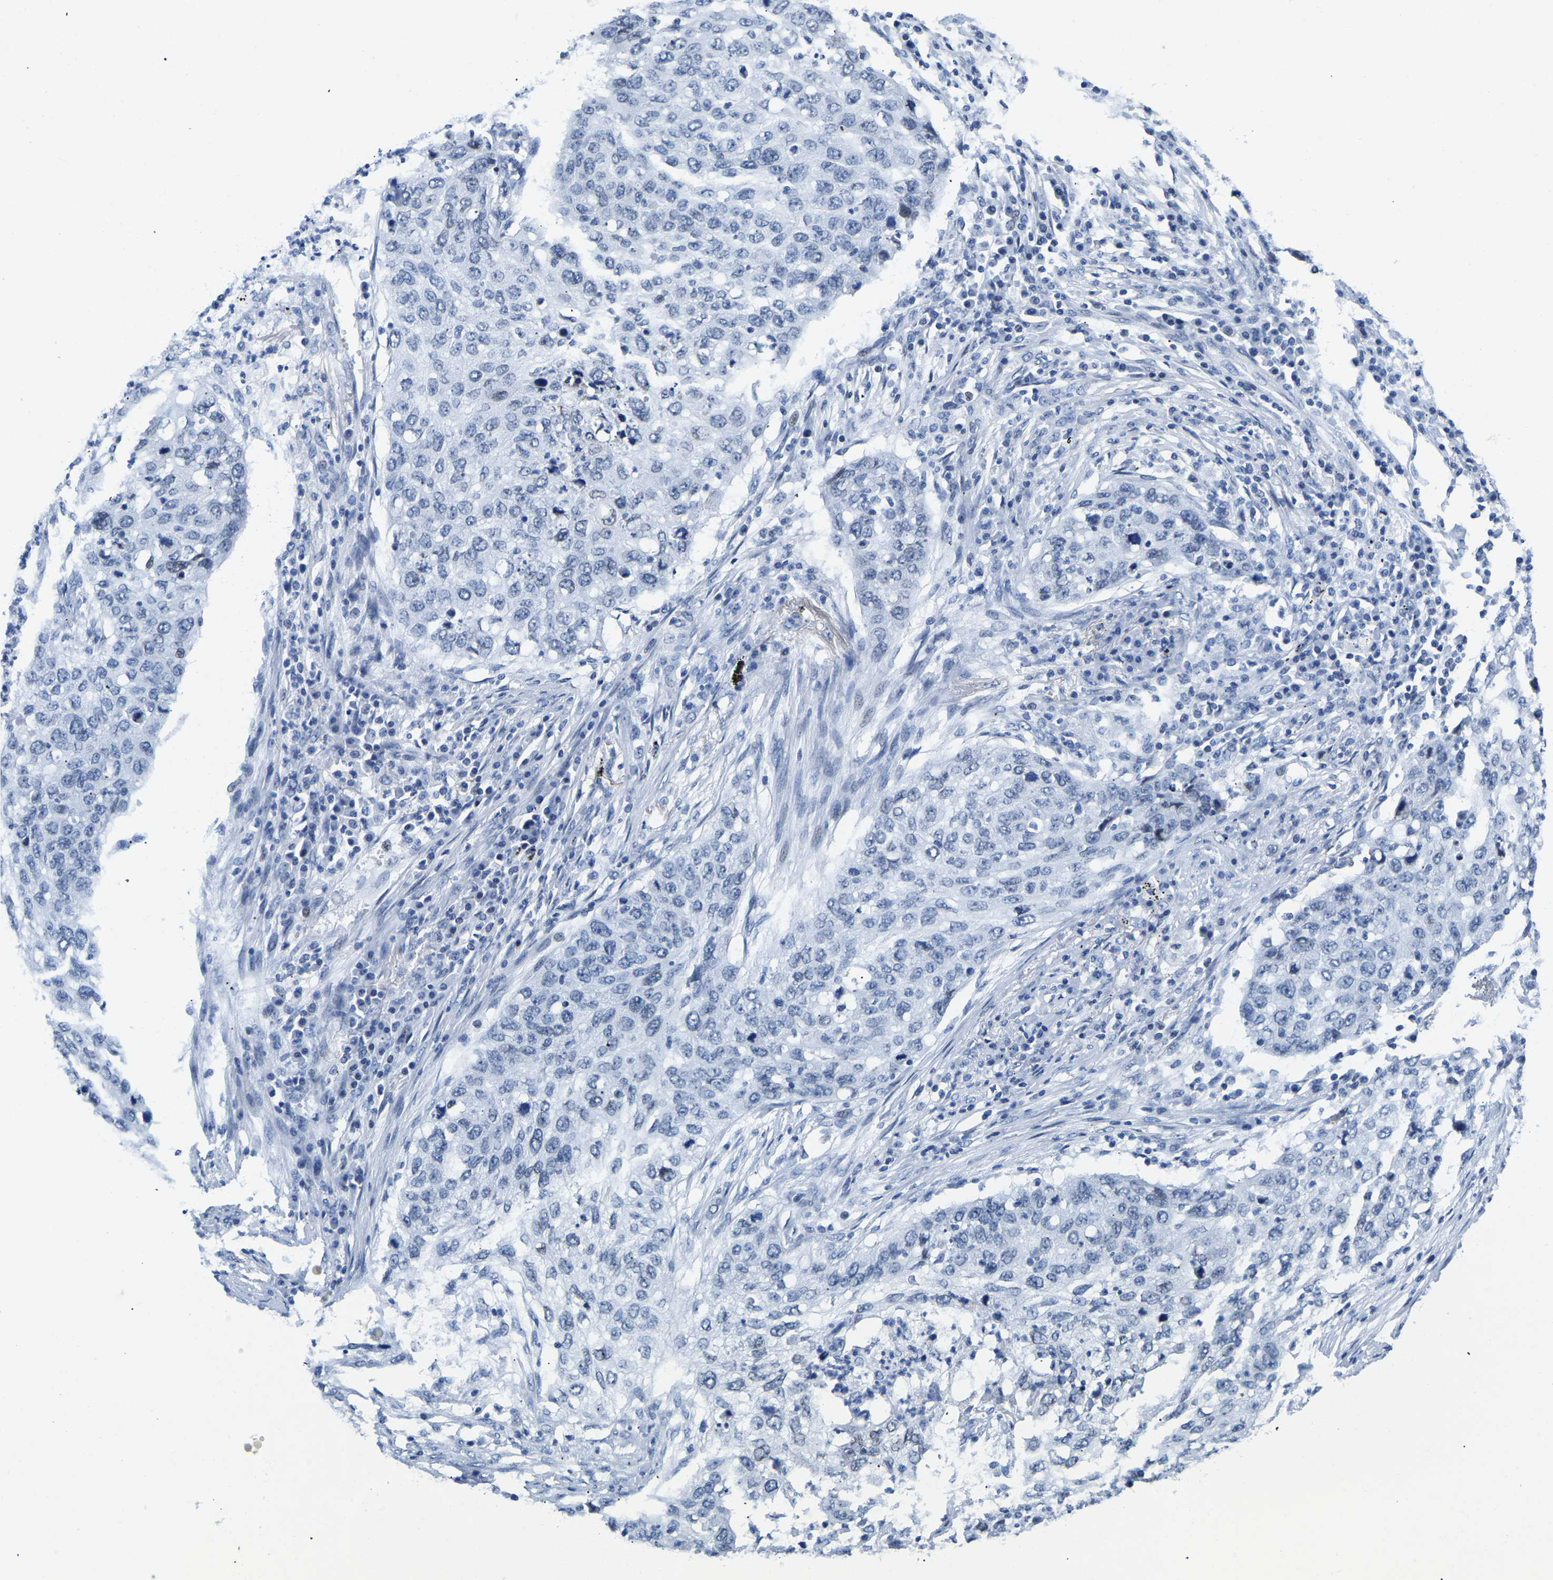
{"staining": {"intensity": "negative", "quantity": "none", "location": "none"}, "tissue": "lung cancer", "cell_type": "Tumor cells", "image_type": "cancer", "snomed": [{"axis": "morphology", "description": "Squamous cell carcinoma, NOS"}, {"axis": "topography", "description": "Lung"}], "caption": "Protein analysis of lung cancer shows no significant expression in tumor cells. (Brightfield microscopy of DAB (3,3'-diaminobenzidine) immunohistochemistry (IHC) at high magnification).", "gene": "UPK3A", "patient": {"sex": "female", "age": 63}}